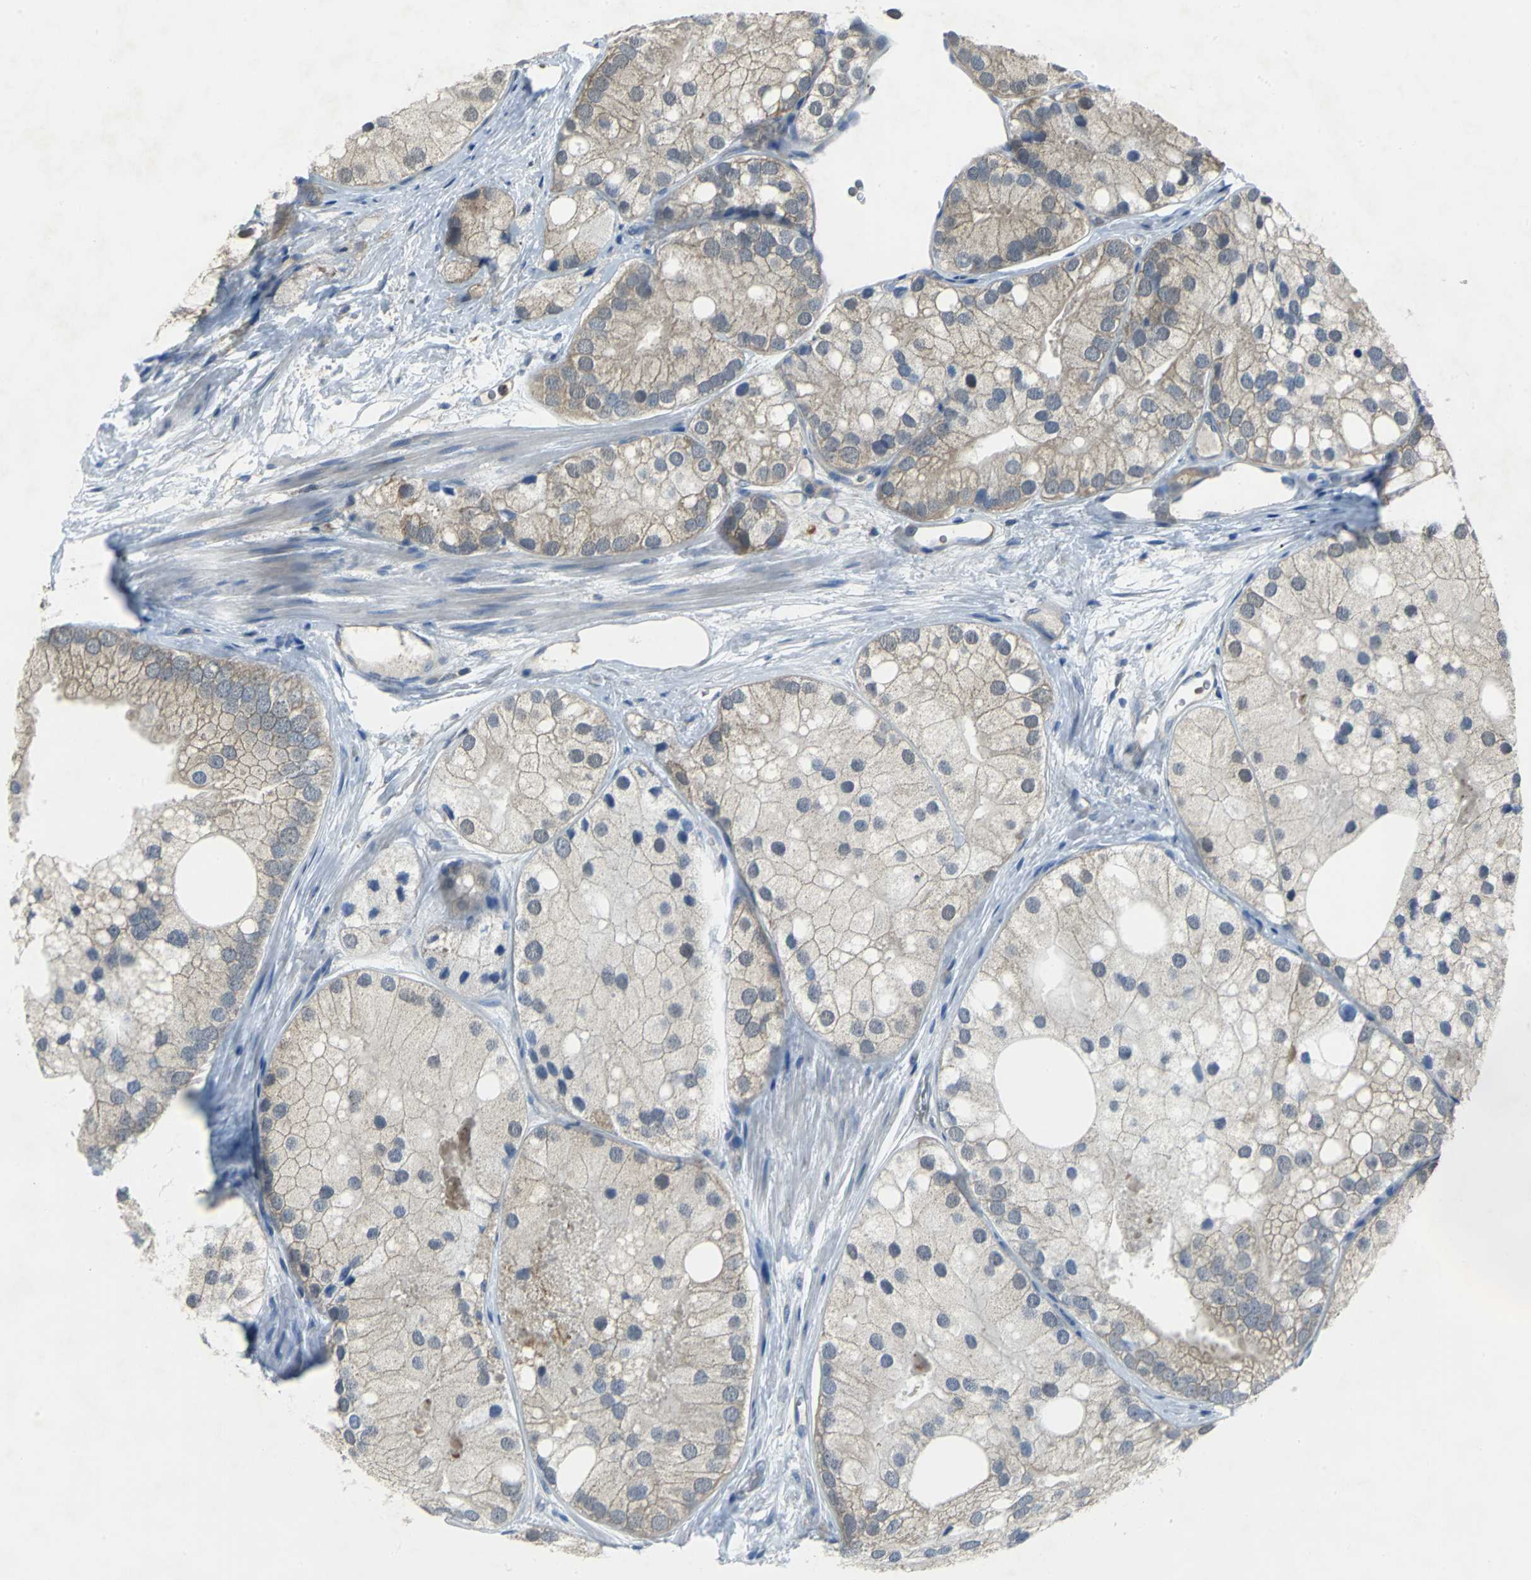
{"staining": {"intensity": "weak", "quantity": "25%-75%", "location": "cytoplasmic/membranous"}, "tissue": "prostate cancer", "cell_type": "Tumor cells", "image_type": "cancer", "snomed": [{"axis": "morphology", "description": "Adenocarcinoma, Low grade"}, {"axis": "topography", "description": "Prostate"}], "caption": "Immunohistochemistry (IHC) micrograph of neoplastic tissue: prostate cancer (low-grade adenocarcinoma) stained using IHC reveals low levels of weak protein expression localized specifically in the cytoplasmic/membranous of tumor cells, appearing as a cytoplasmic/membranous brown color.", "gene": "EIF5A", "patient": {"sex": "male", "age": 69}}